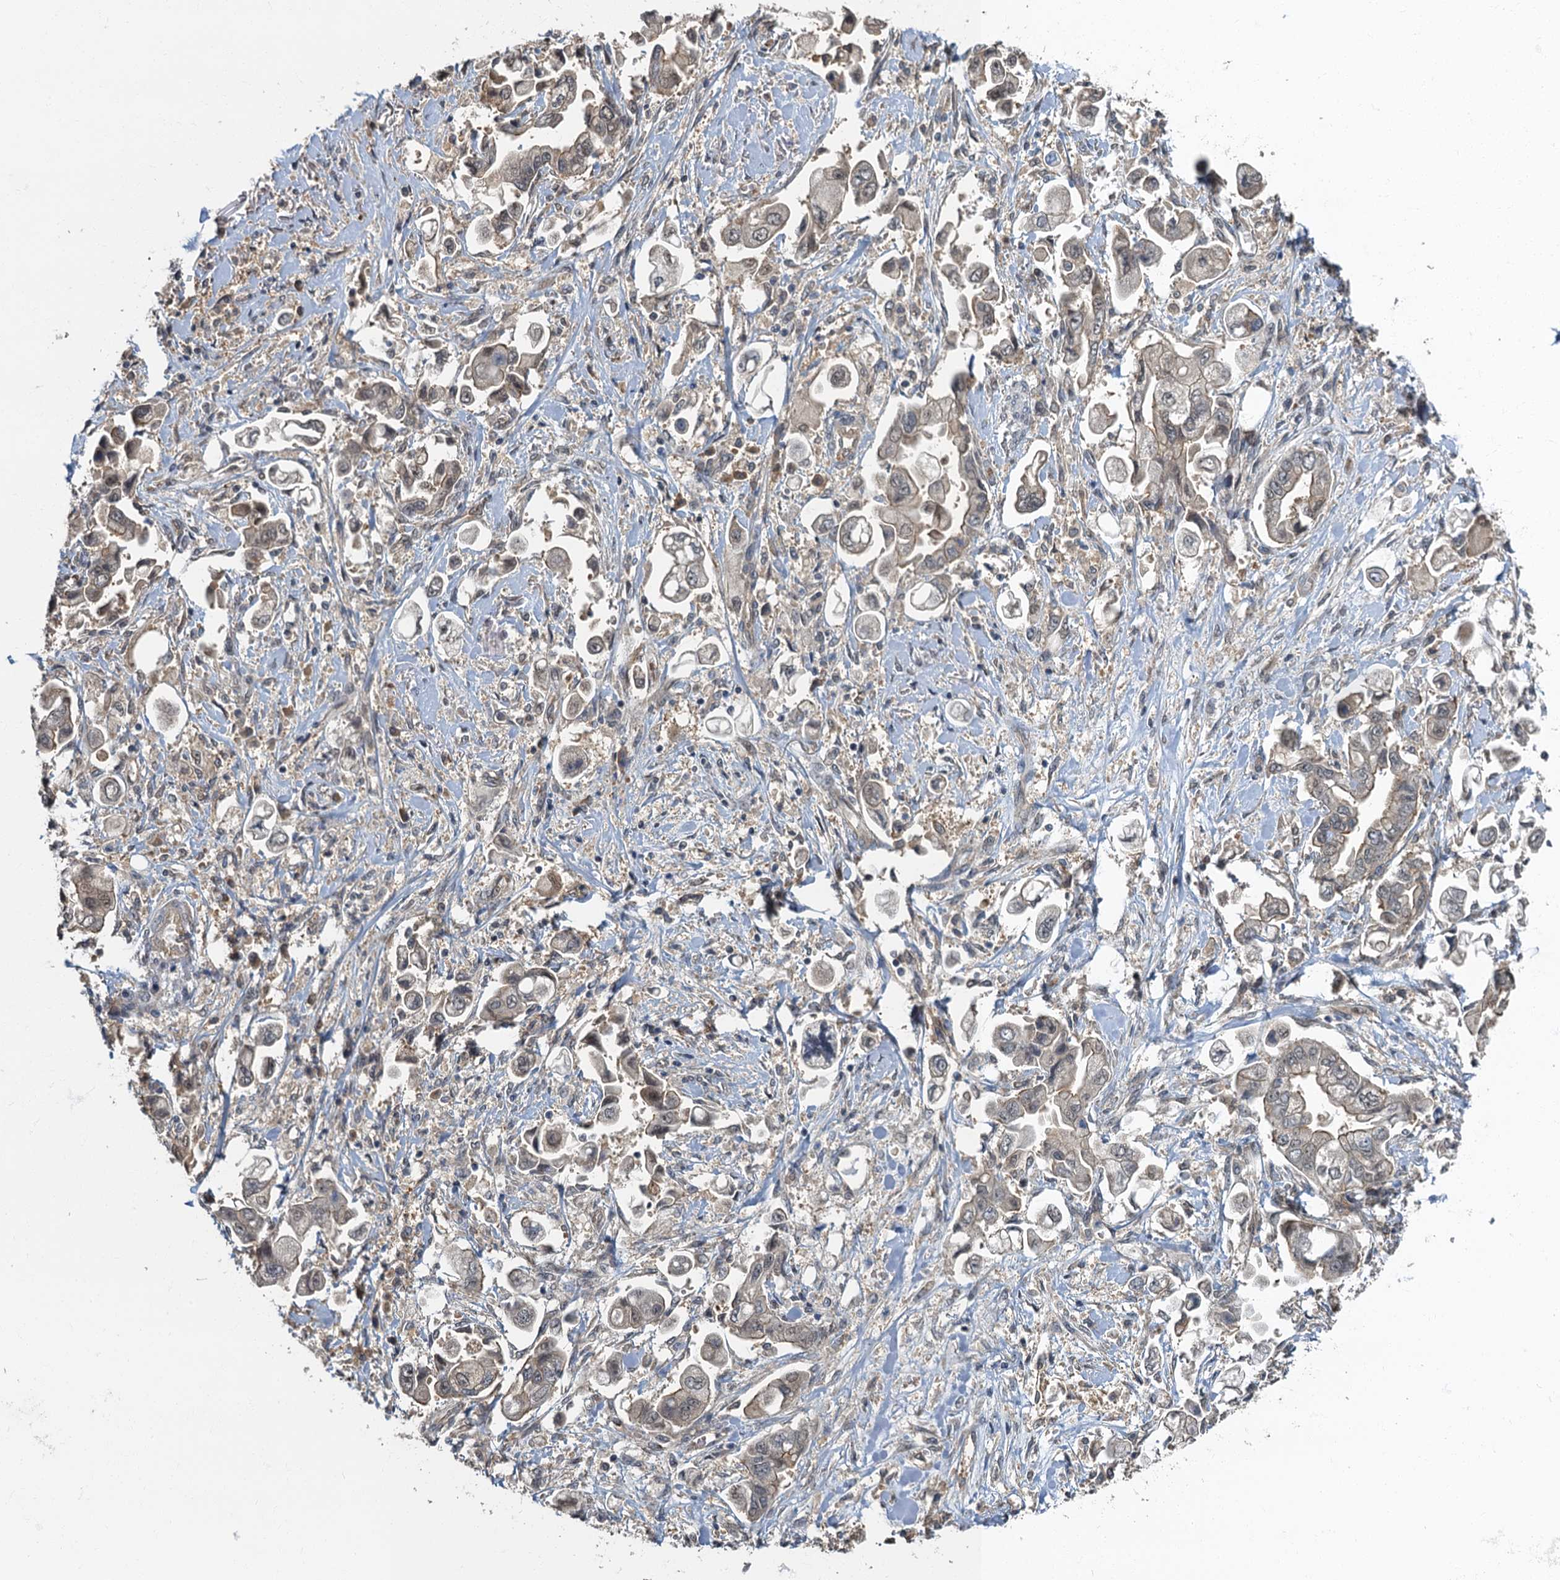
{"staining": {"intensity": "weak", "quantity": "25%-75%", "location": "nuclear"}, "tissue": "stomach cancer", "cell_type": "Tumor cells", "image_type": "cancer", "snomed": [{"axis": "morphology", "description": "Adenocarcinoma, NOS"}, {"axis": "topography", "description": "Stomach"}], "caption": "Human stomach adenocarcinoma stained with a brown dye reveals weak nuclear positive expression in approximately 25%-75% of tumor cells.", "gene": "TBCK", "patient": {"sex": "male", "age": 62}}